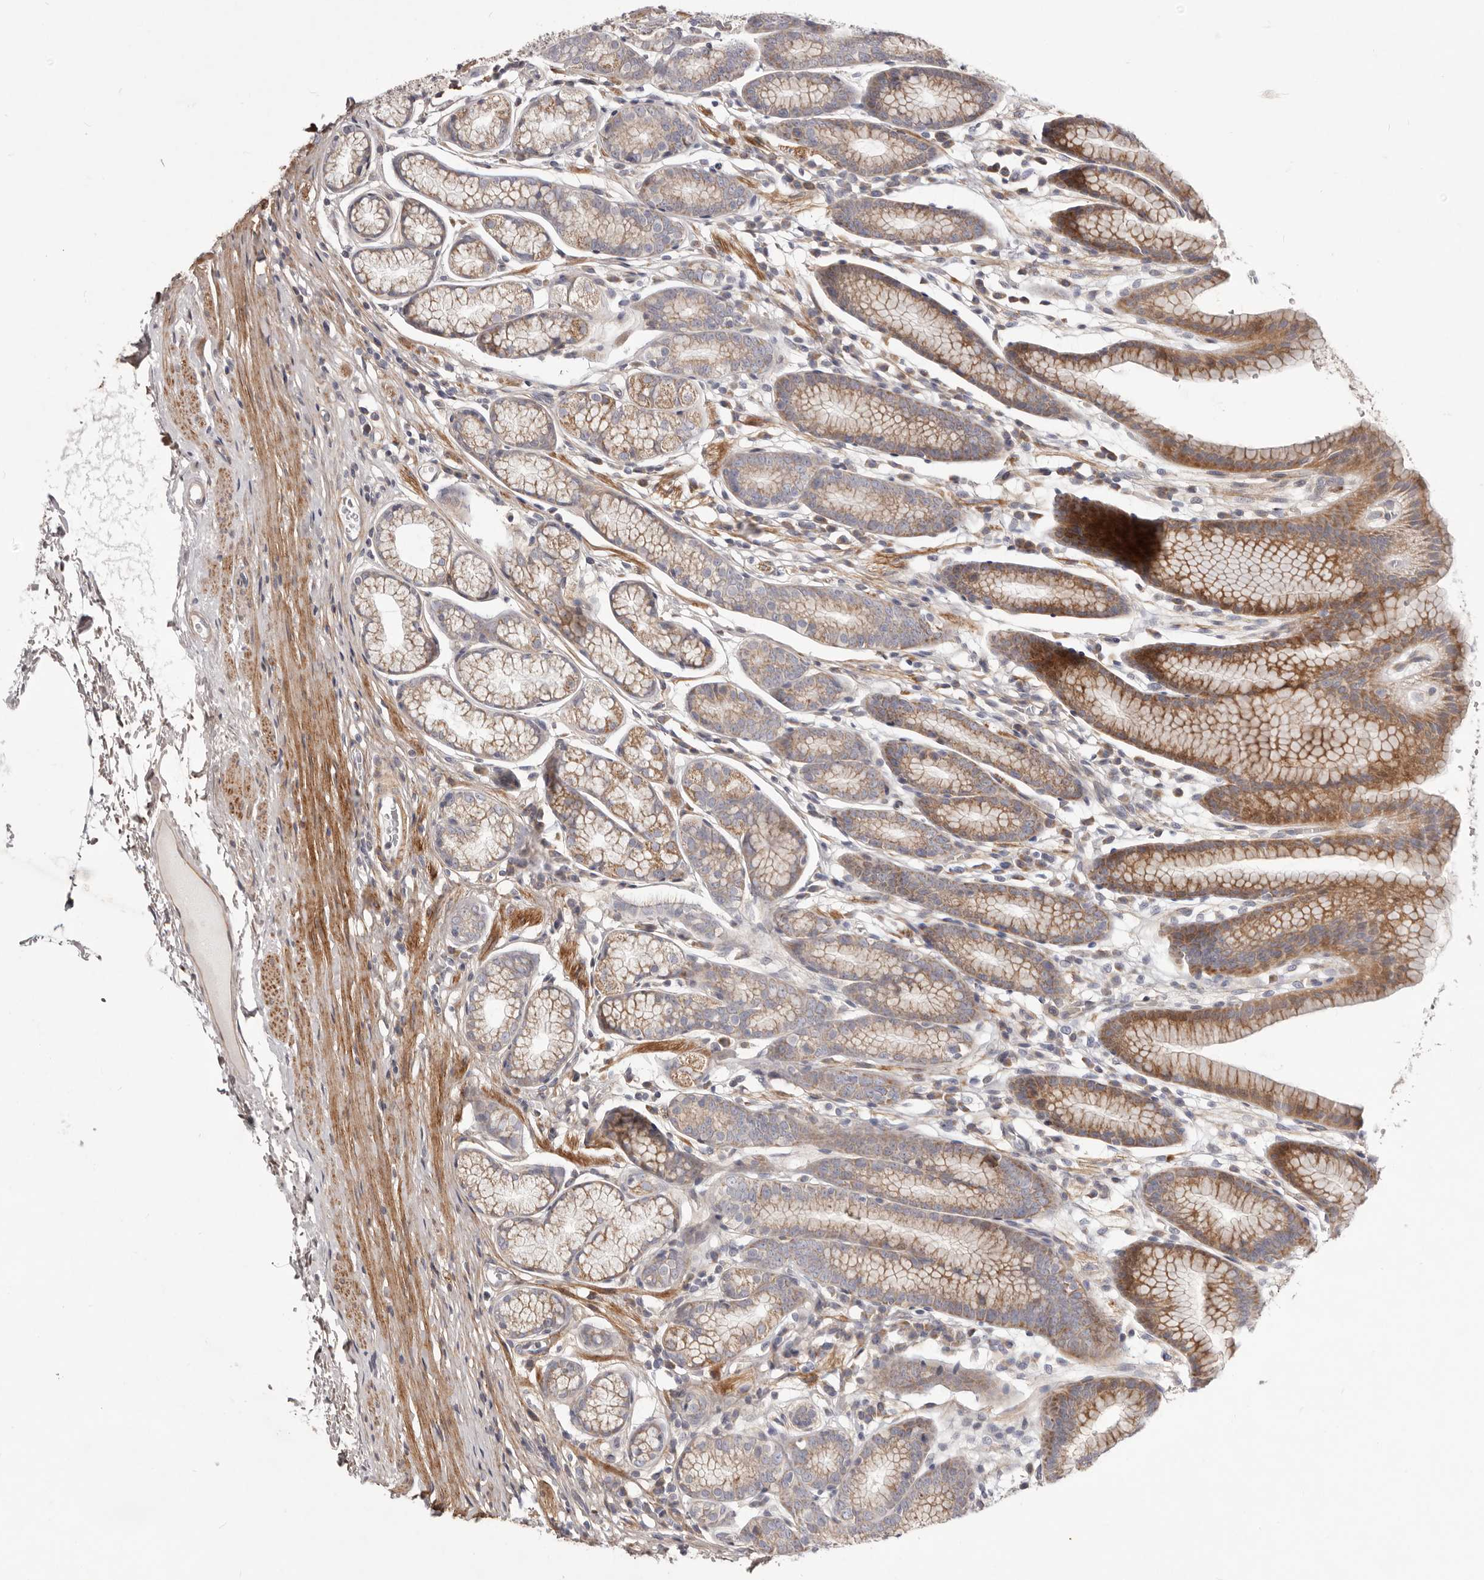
{"staining": {"intensity": "moderate", "quantity": ">75%", "location": "cytoplasmic/membranous"}, "tissue": "stomach", "cell_type": "Glandular cells", "image_type": "normal", "snomed": [{"axis": "morphology", "description": "Normal tissue, NOS"}, {"axis": "topography", "description": "Stomach"}], "caption": "Moderate cytoplasmic/membranous protein positivity is present in approximately >75% of glandular cells in stomach.", "gene": "MRPS10", "patient": {"sex": "male", "age": 42}}